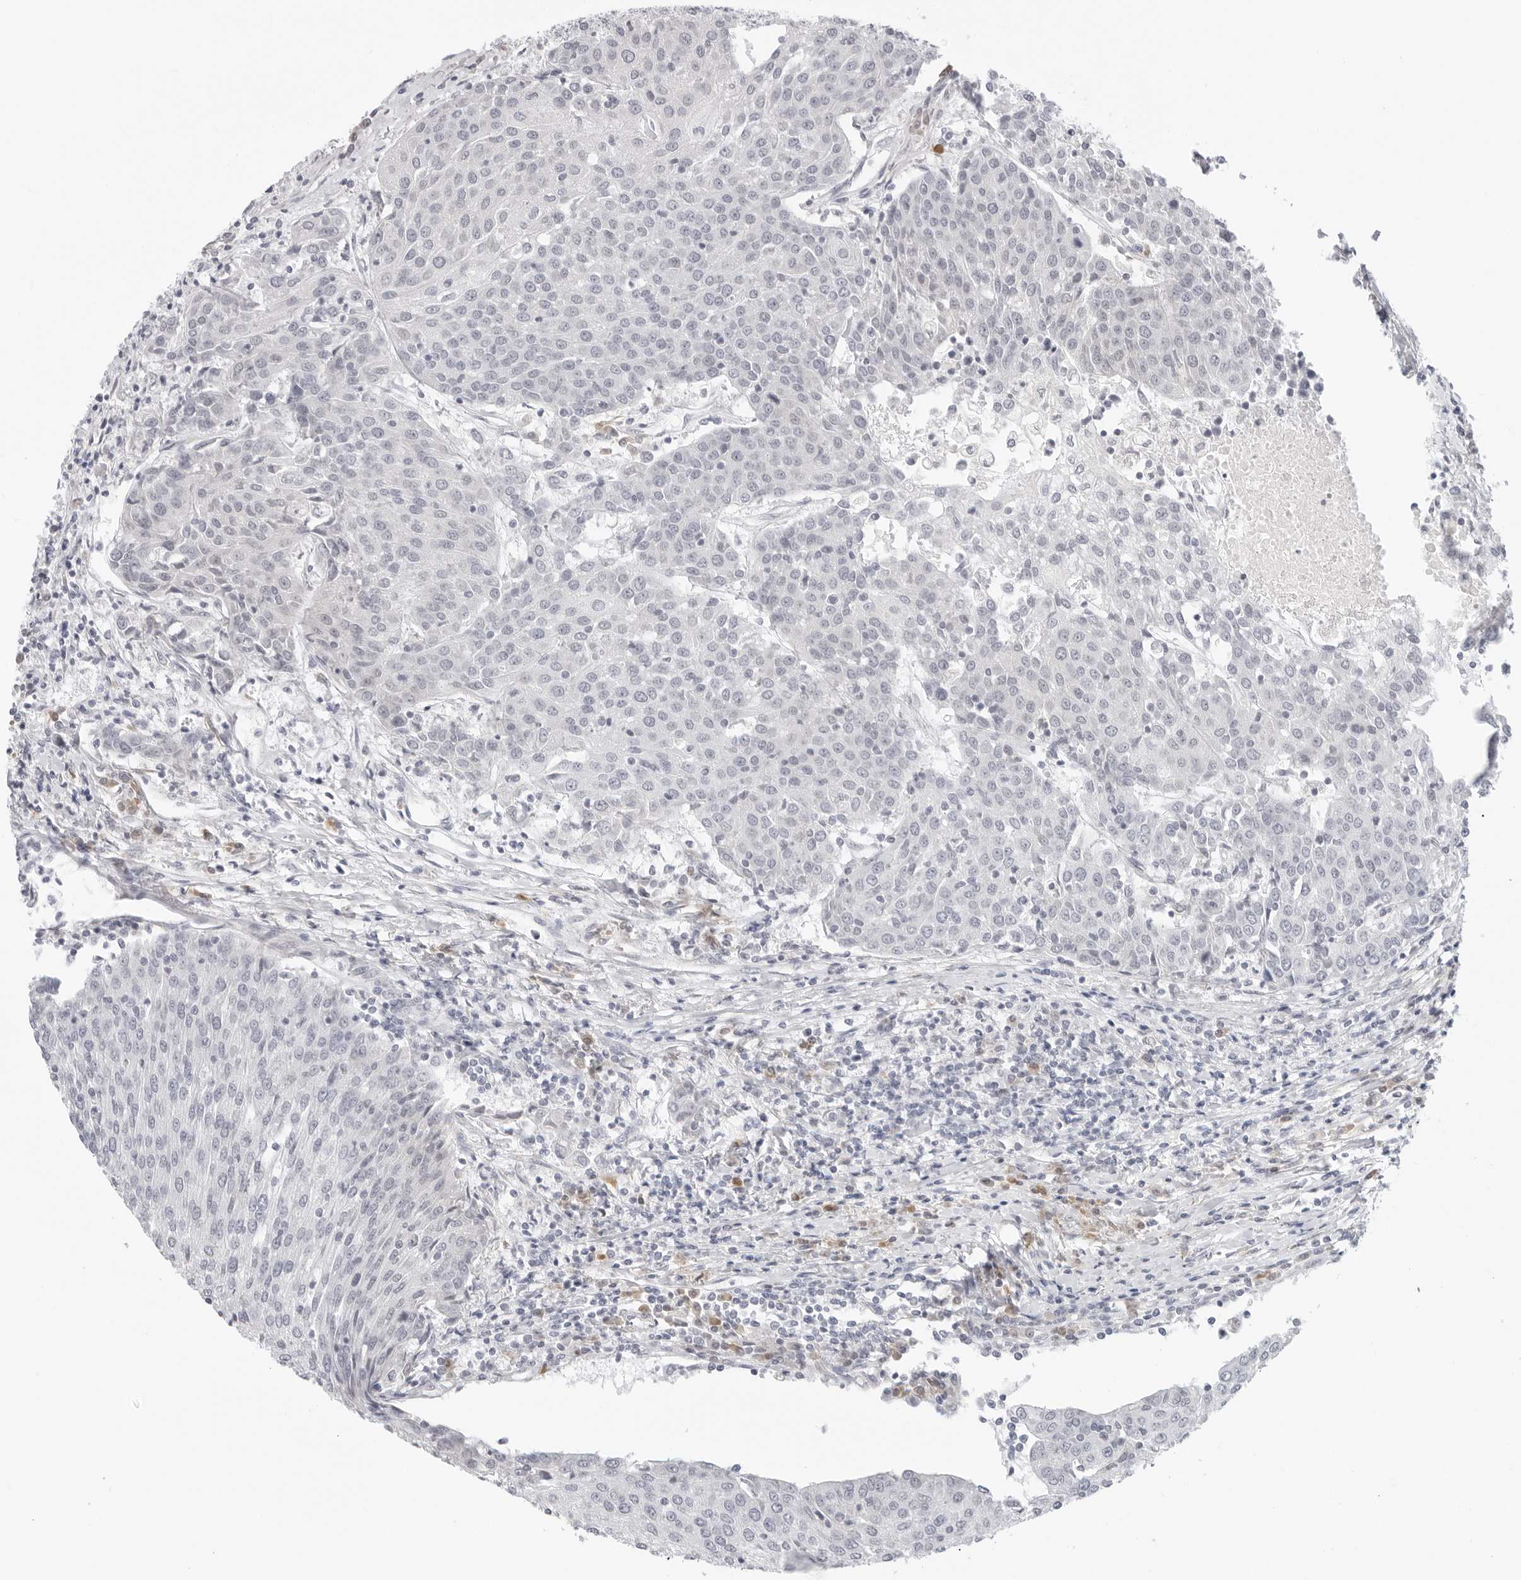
{"staining": {"intensity": "negative", "quantity": "none", "location": "none"}, "tissue": "urothelial cancer", "cell_type": "Tumor cells", "image_type": "cancer", "snomed": [{"axis": "morphology", "description": "Urothelial carcinoma, High grade"}, {"axis": "topography", "description": "Urinary bladder"}], "caption": "Urothelial carcinoma (high-grade) was stained to show a protein in brown. There is no significant positivity in tumor cells.", "gene": "EDN2", "patient": {"sex": "female", "age": 85}}